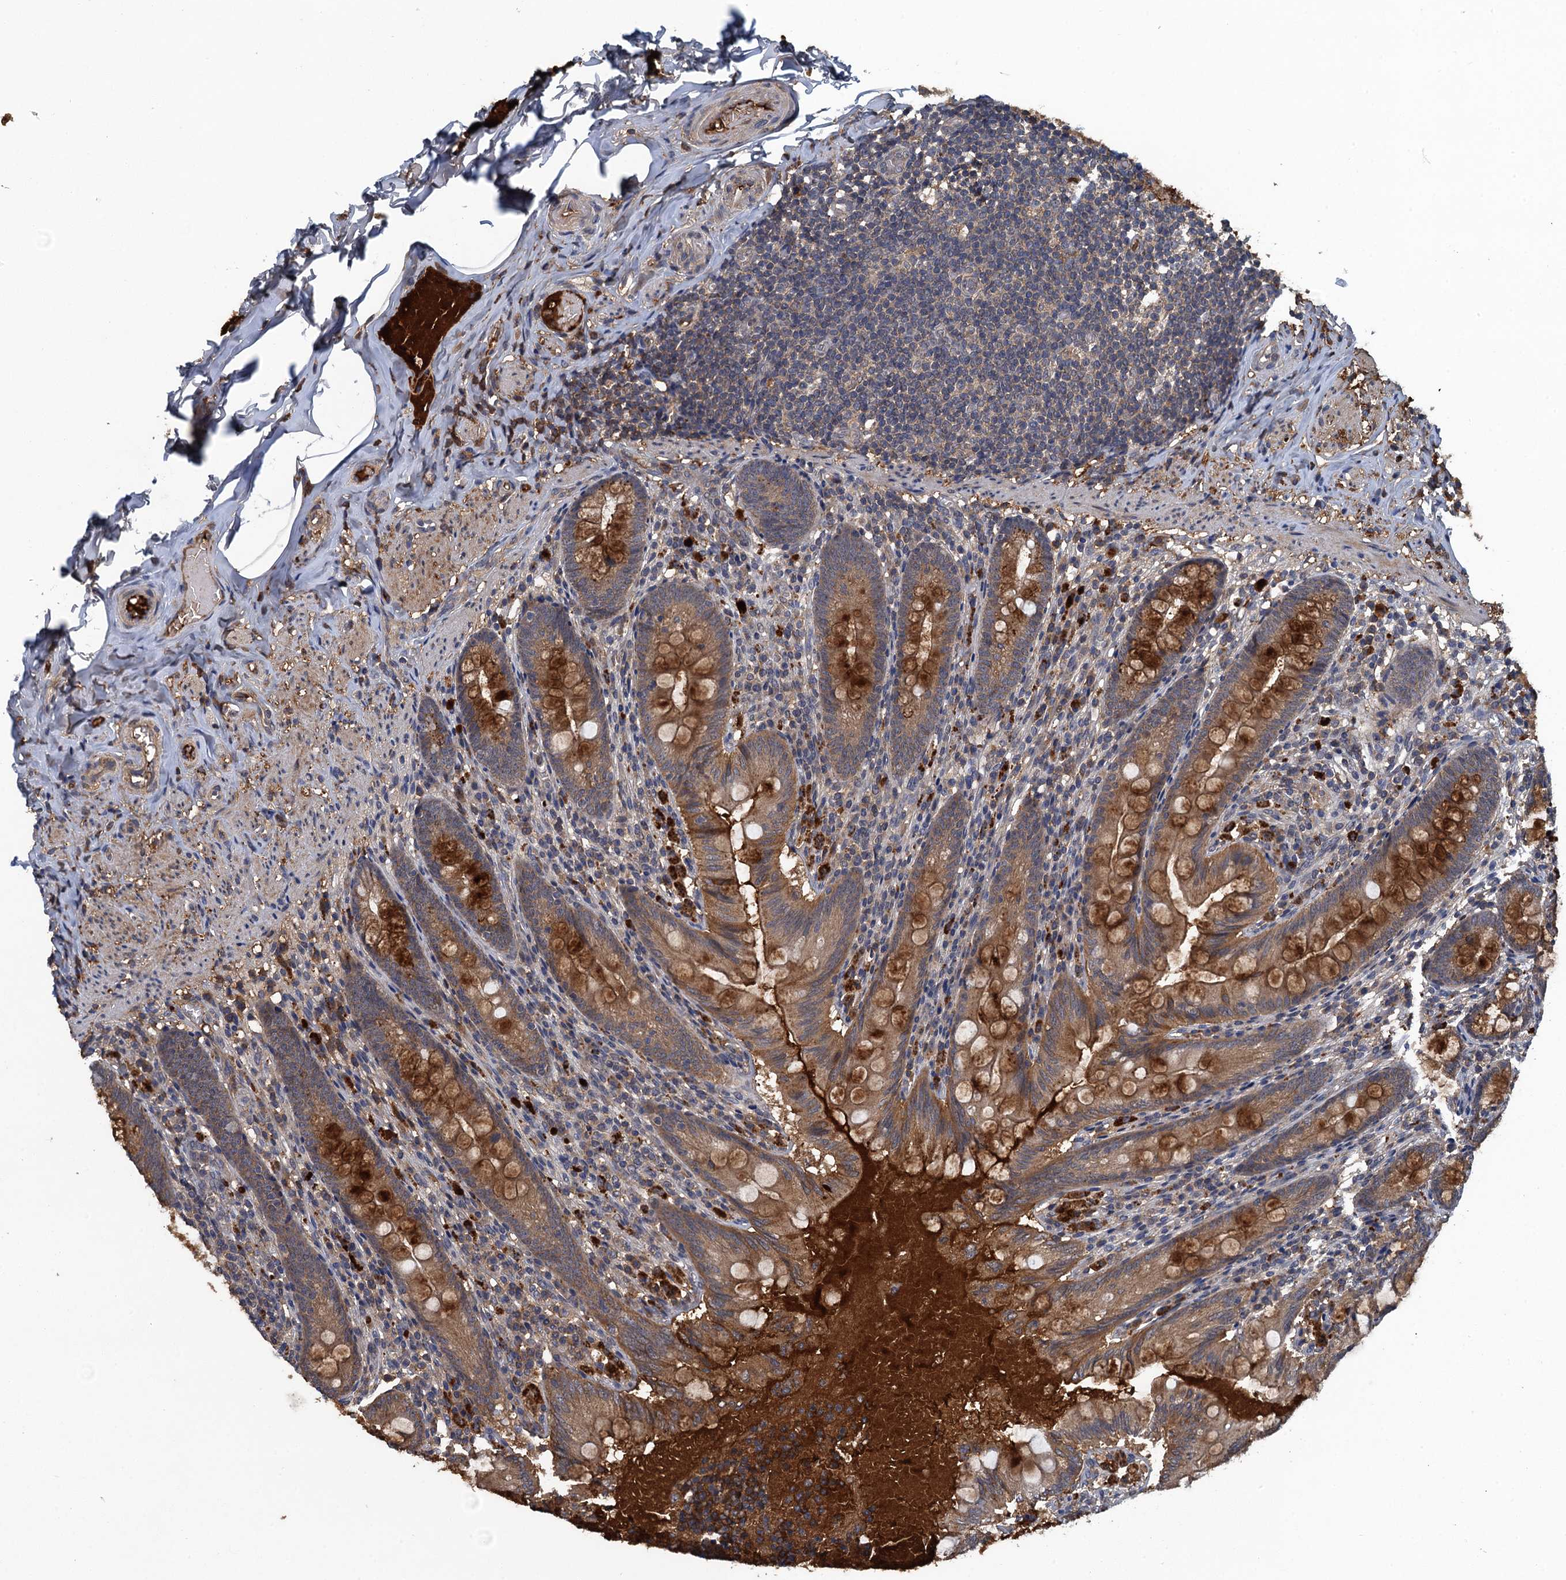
{"staining": {"intensity": "strong", "quantity": "25%-75%", "location": "cytoplasmic/membranous"}, "tissue": "appendix", "cell_type": "Glandular cells", "image_type": "normal", "snomed": [{"axis": "morphology", "description": "Normal tissue, NOS"}, {"axis": "topography", "description": "Appendix"}], "caption": "Immunohistochemistry (IHC) image of normal human appendix stained for a protein (brown), which exhibits high levels of strong cytoplasmic/membranous expression in approximately 25%-75% of glandular cells.", "gene": "HAPLN3", "patient": {"sex": "male", "age": 55}}